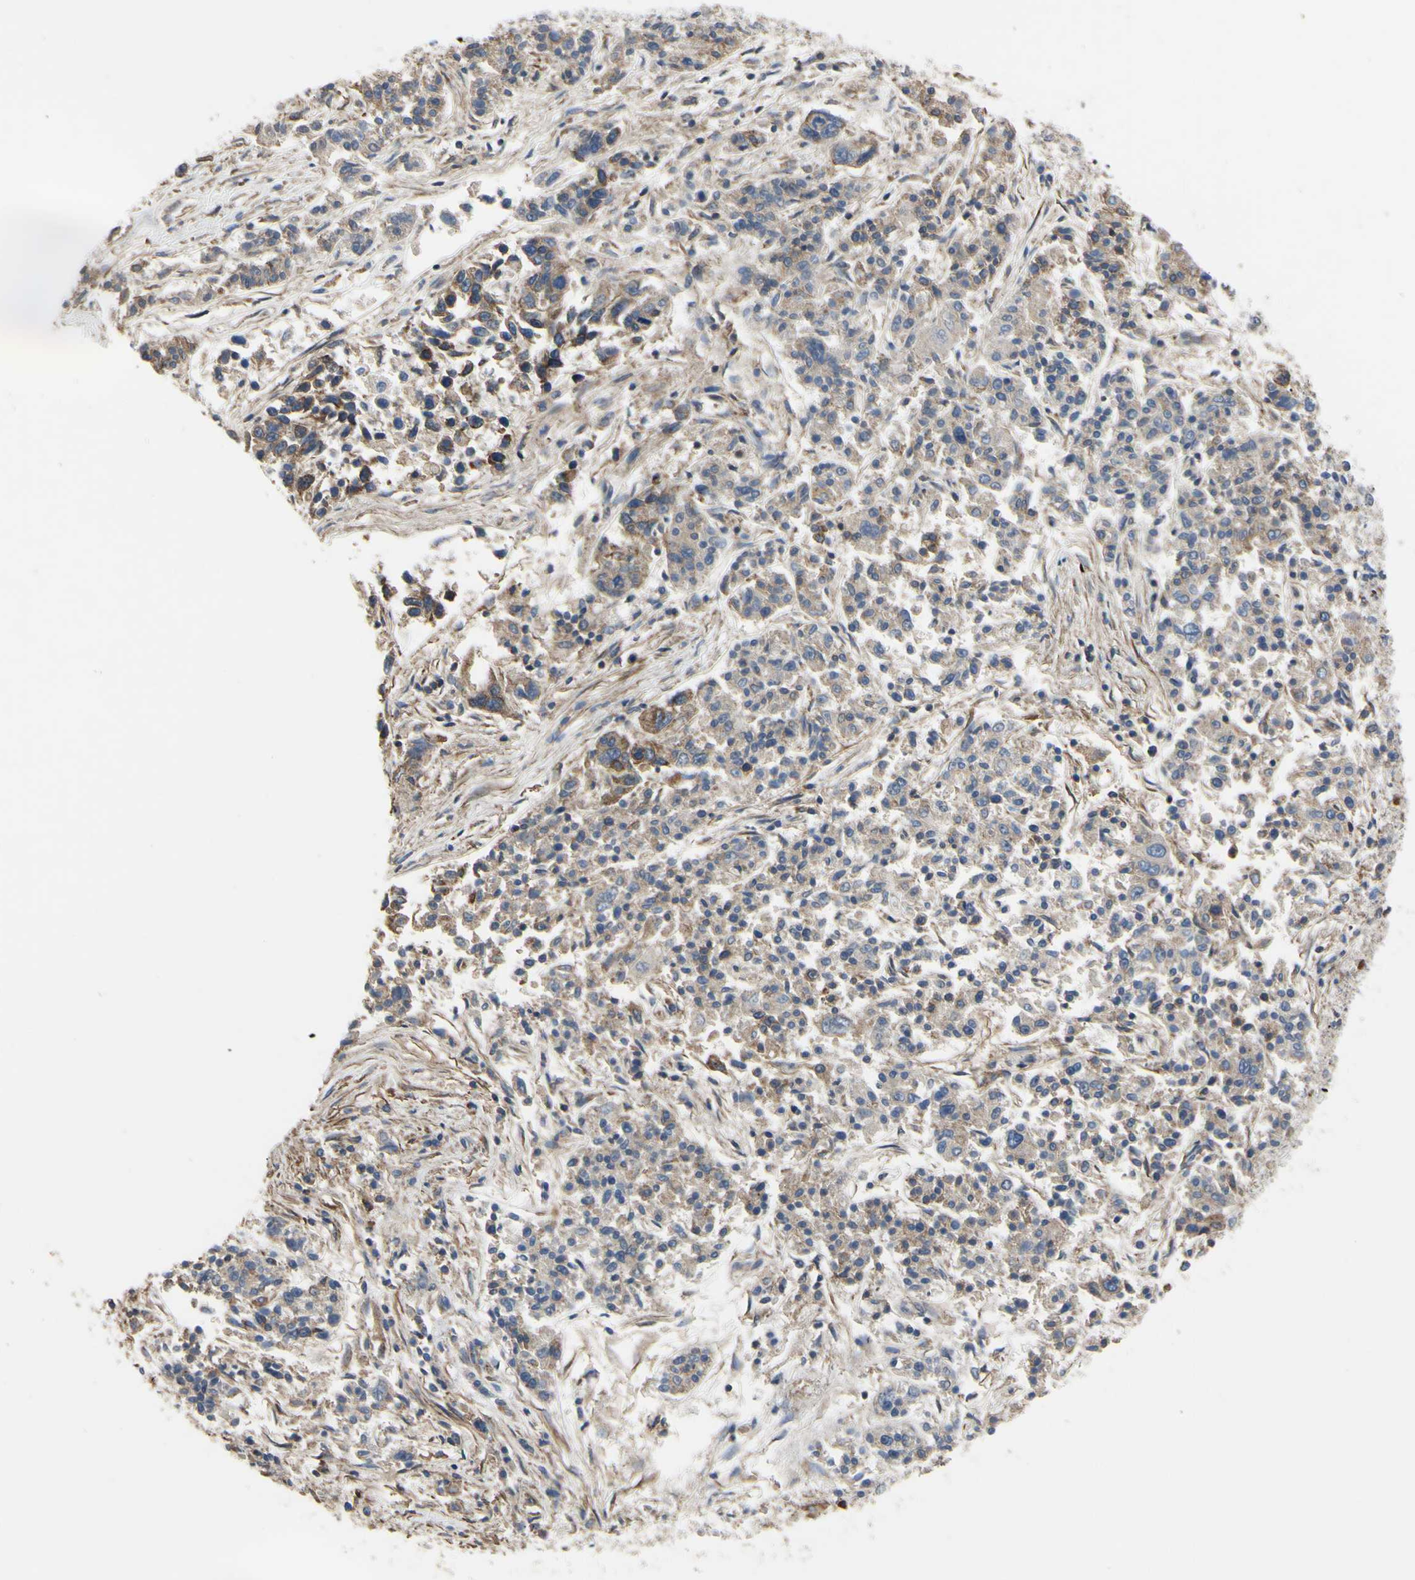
{"staining": {"intensity": "weak", "quantity": "25%-75%", "location": "cytoplasmic/membranous"}, "tissue": "lung cancer", "cell_type": "Tumor cells", "image_type": "cancer", "snomed": [{"axis": "morphology", "description": "Adenocarcinoma, NOS"}, {"axis": "topography", "description": "Lung"}], "caption": "Lung cancer (adenocarcinoma) was stained to show a protein in brown. There is low levels of weak cytoplasmic/membranous staining in about 25%-75% of tumor cells. (DAB (3,3'-diaminobenzidine) IHC with brightfield microscopy, high magnification).", "gene": "BECN1", "patient": {"sex": "male", "age": 84}}